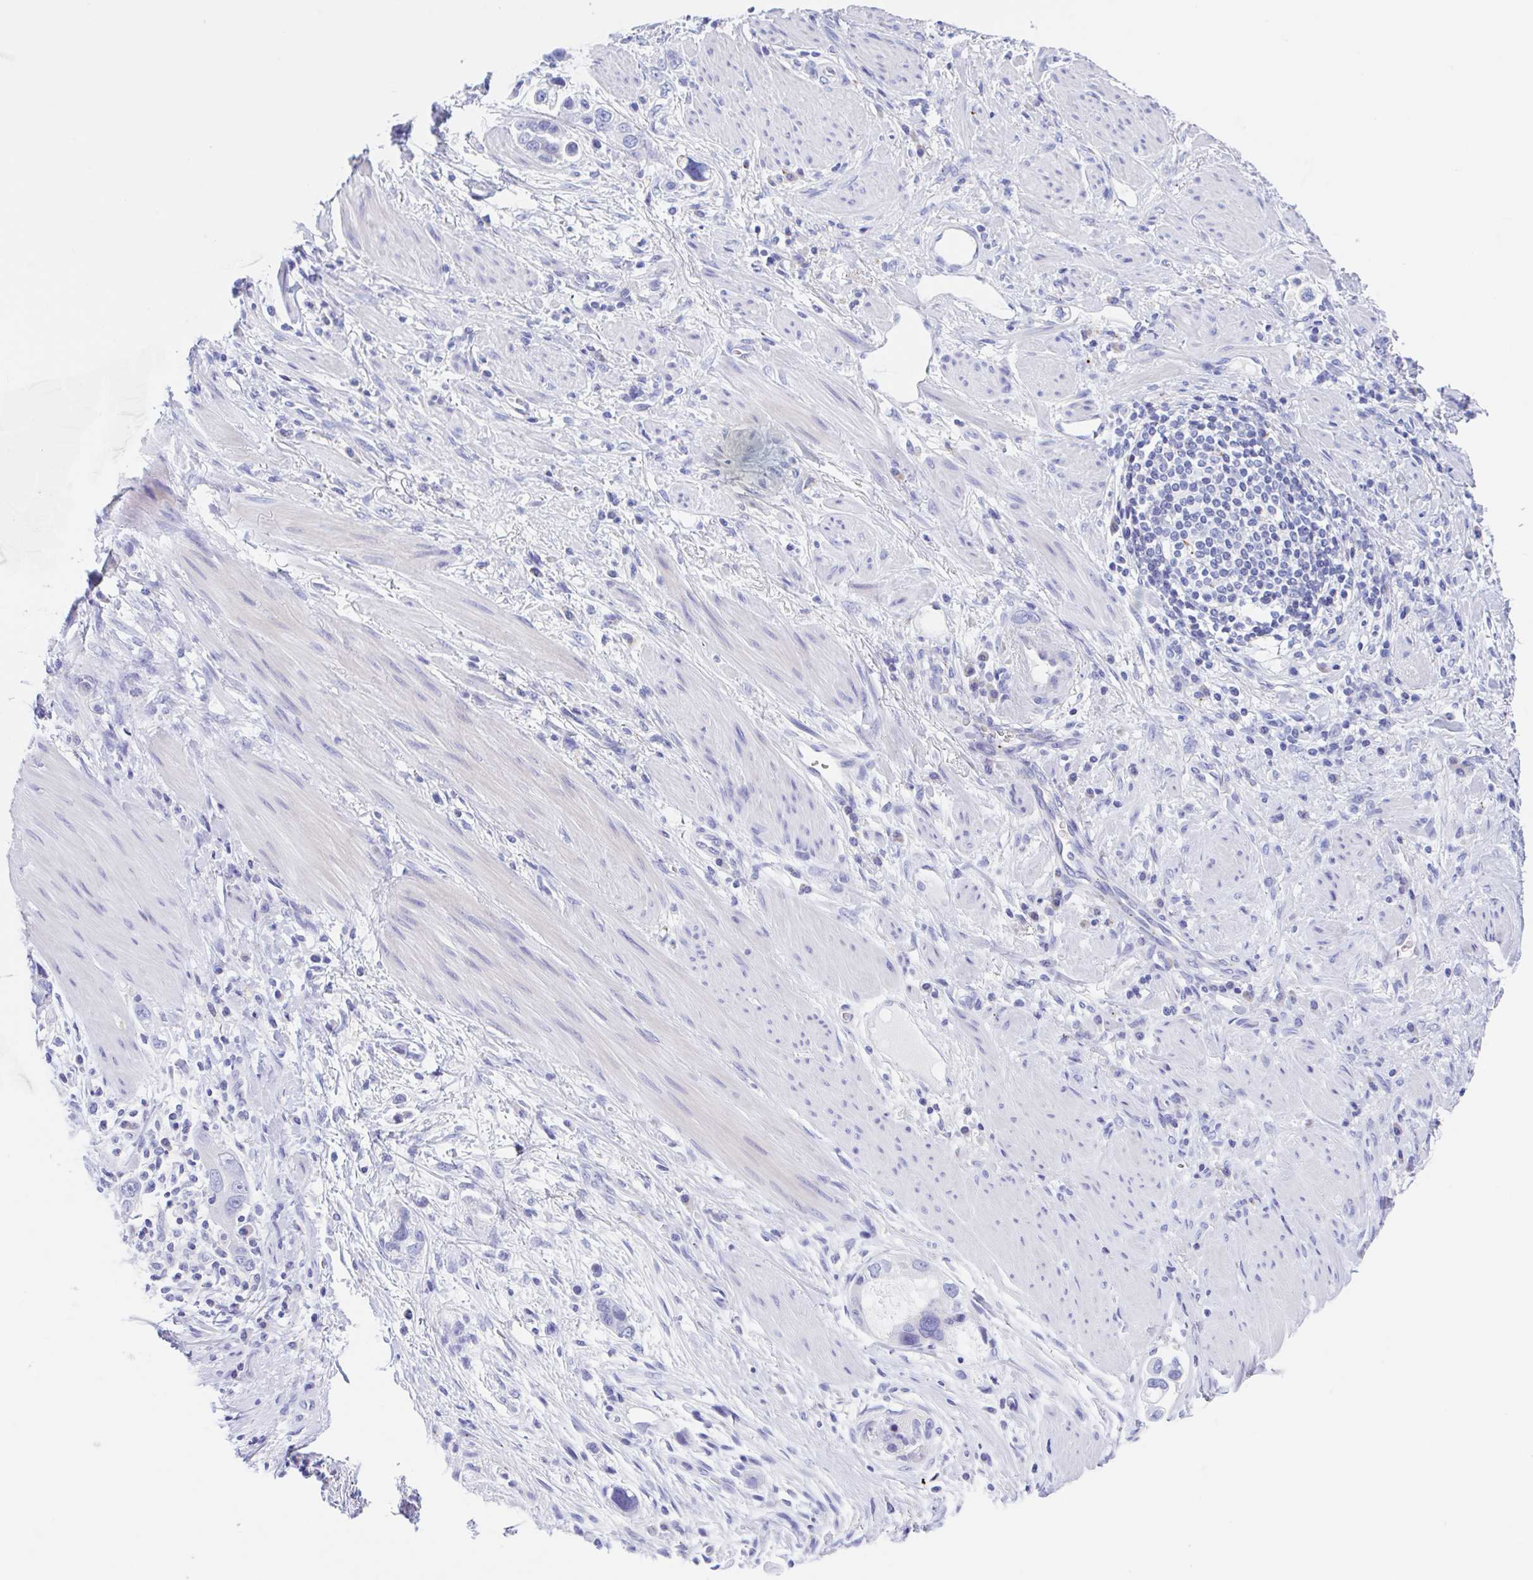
{"staining": {"intensity": "negative", "quantity": "none", "location": "none"}, "tissue": "stomach cancer", "cell_type": "Tumor cells", "image_type": "cancer", "snomed": [{"axis": "morphology", "description": "Adenocarcinoma, NOS"}, {"axis": "topography", "description": "Stomach, lower"}], "caption": "Micrograph shows no significant protein positivity in tumor cells of stomach adenocarcinoma. The staining is performed using DAB (3,3'-diaminobenzidine) brown chromogen with nuclei counter-stained in using hematoxylin.", "gene": "ANKRD9", "patient": {"sex": "female", "age": 93}}